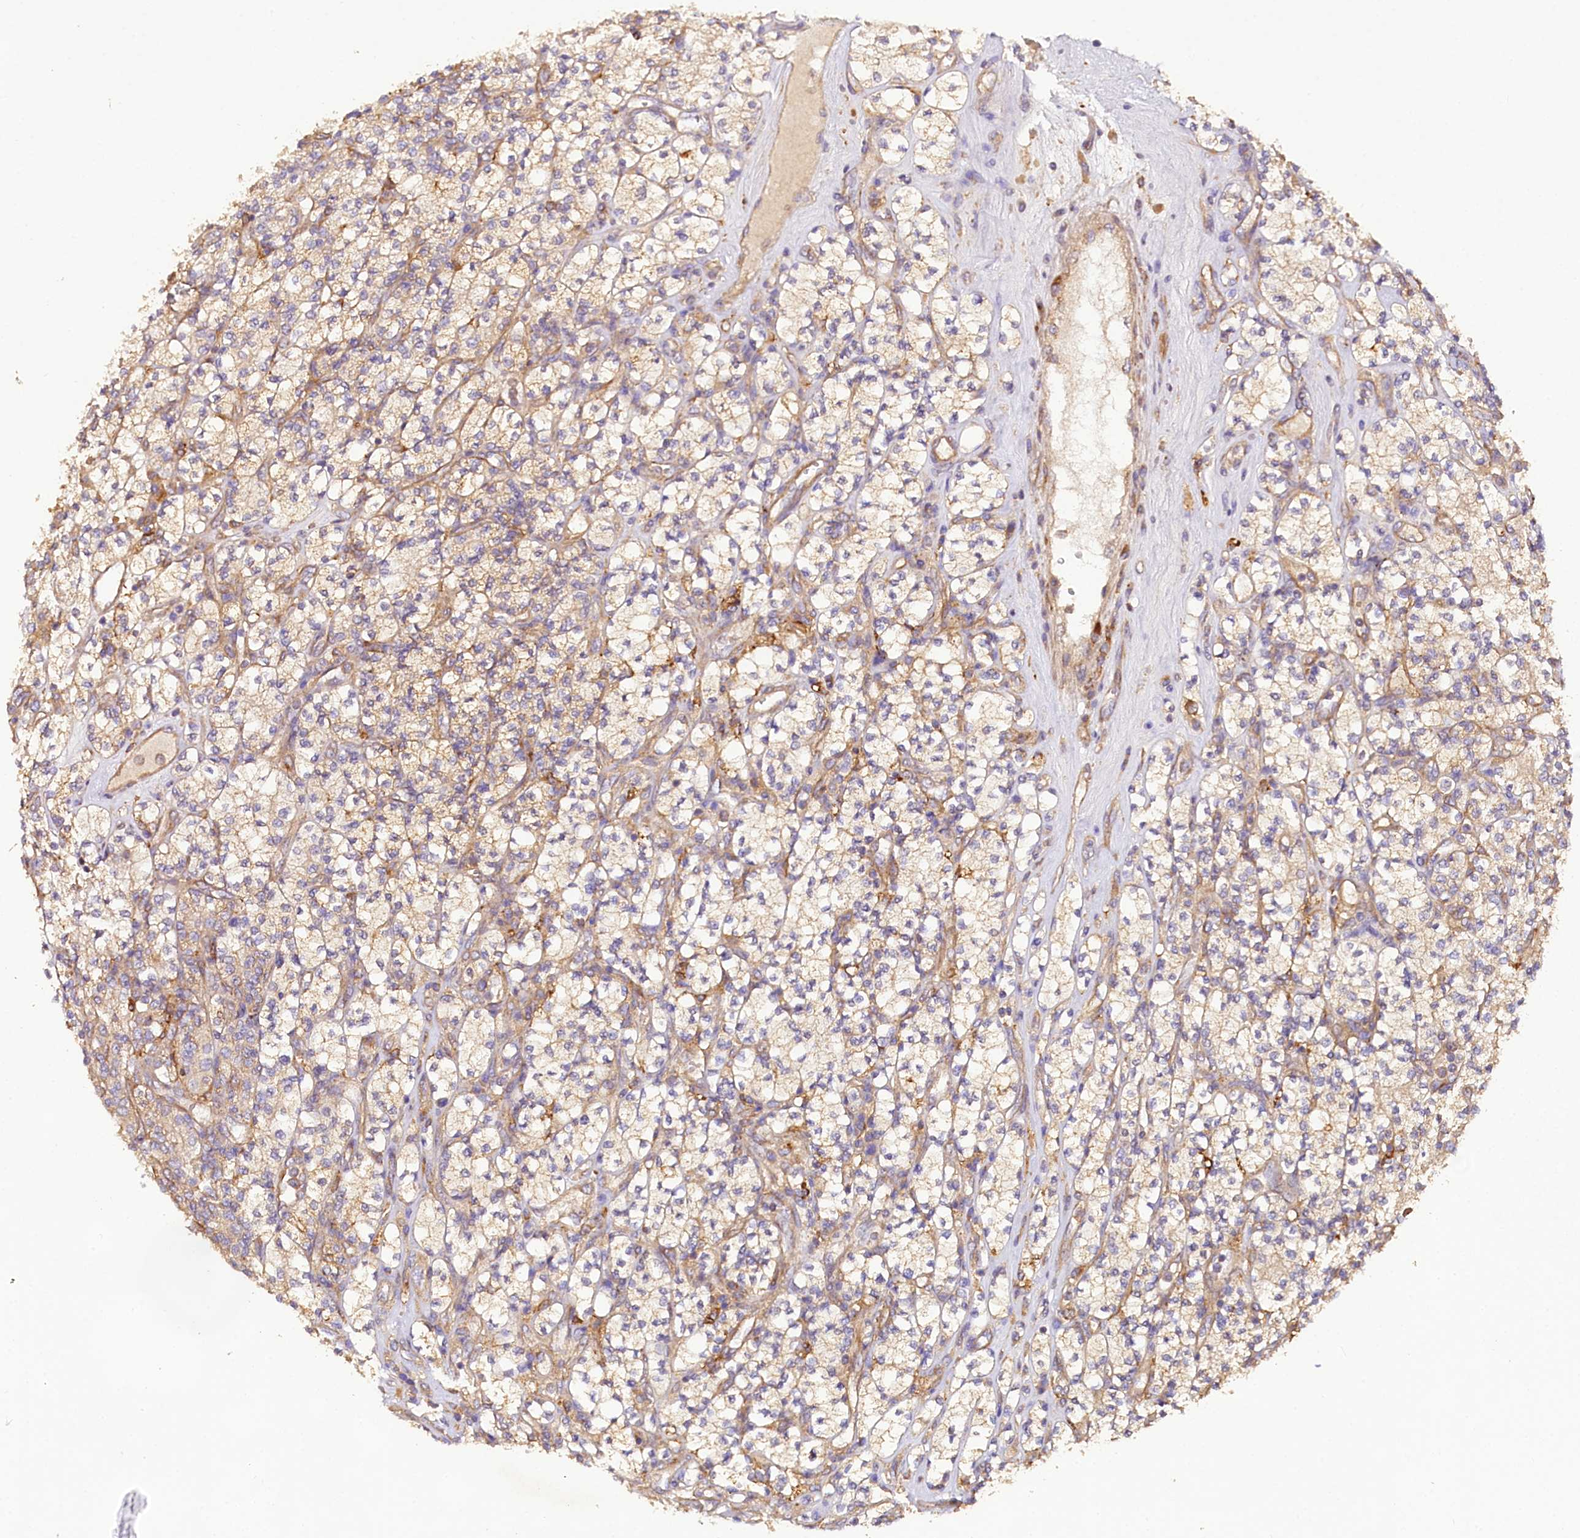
{"staining": {"intensity": "weak", "quantity": "25%-75%", "location": "cytoplasmic/membranous"}, "tissue": "renal cancer", "cell_type": "Tumor cells", "image_type": "cancer", "snomed": [{"axis": "morphology", "description": "Adenocarcinoma, NOS"}, {"axis": "topography", "description": "Kidney"}], "caption": "Protein staining by IHC reveals weak cytoplasmic/membranous expression in approximately 25%-75% of tumor cells in renal cancer (adenocarcinoma). Using DAB (brown) and hematoxylin (blue) stains, captured at high magnification using brightfield microscopy.", "gene": "CSAD", "patient": {"sex": "male", "age": 77}}